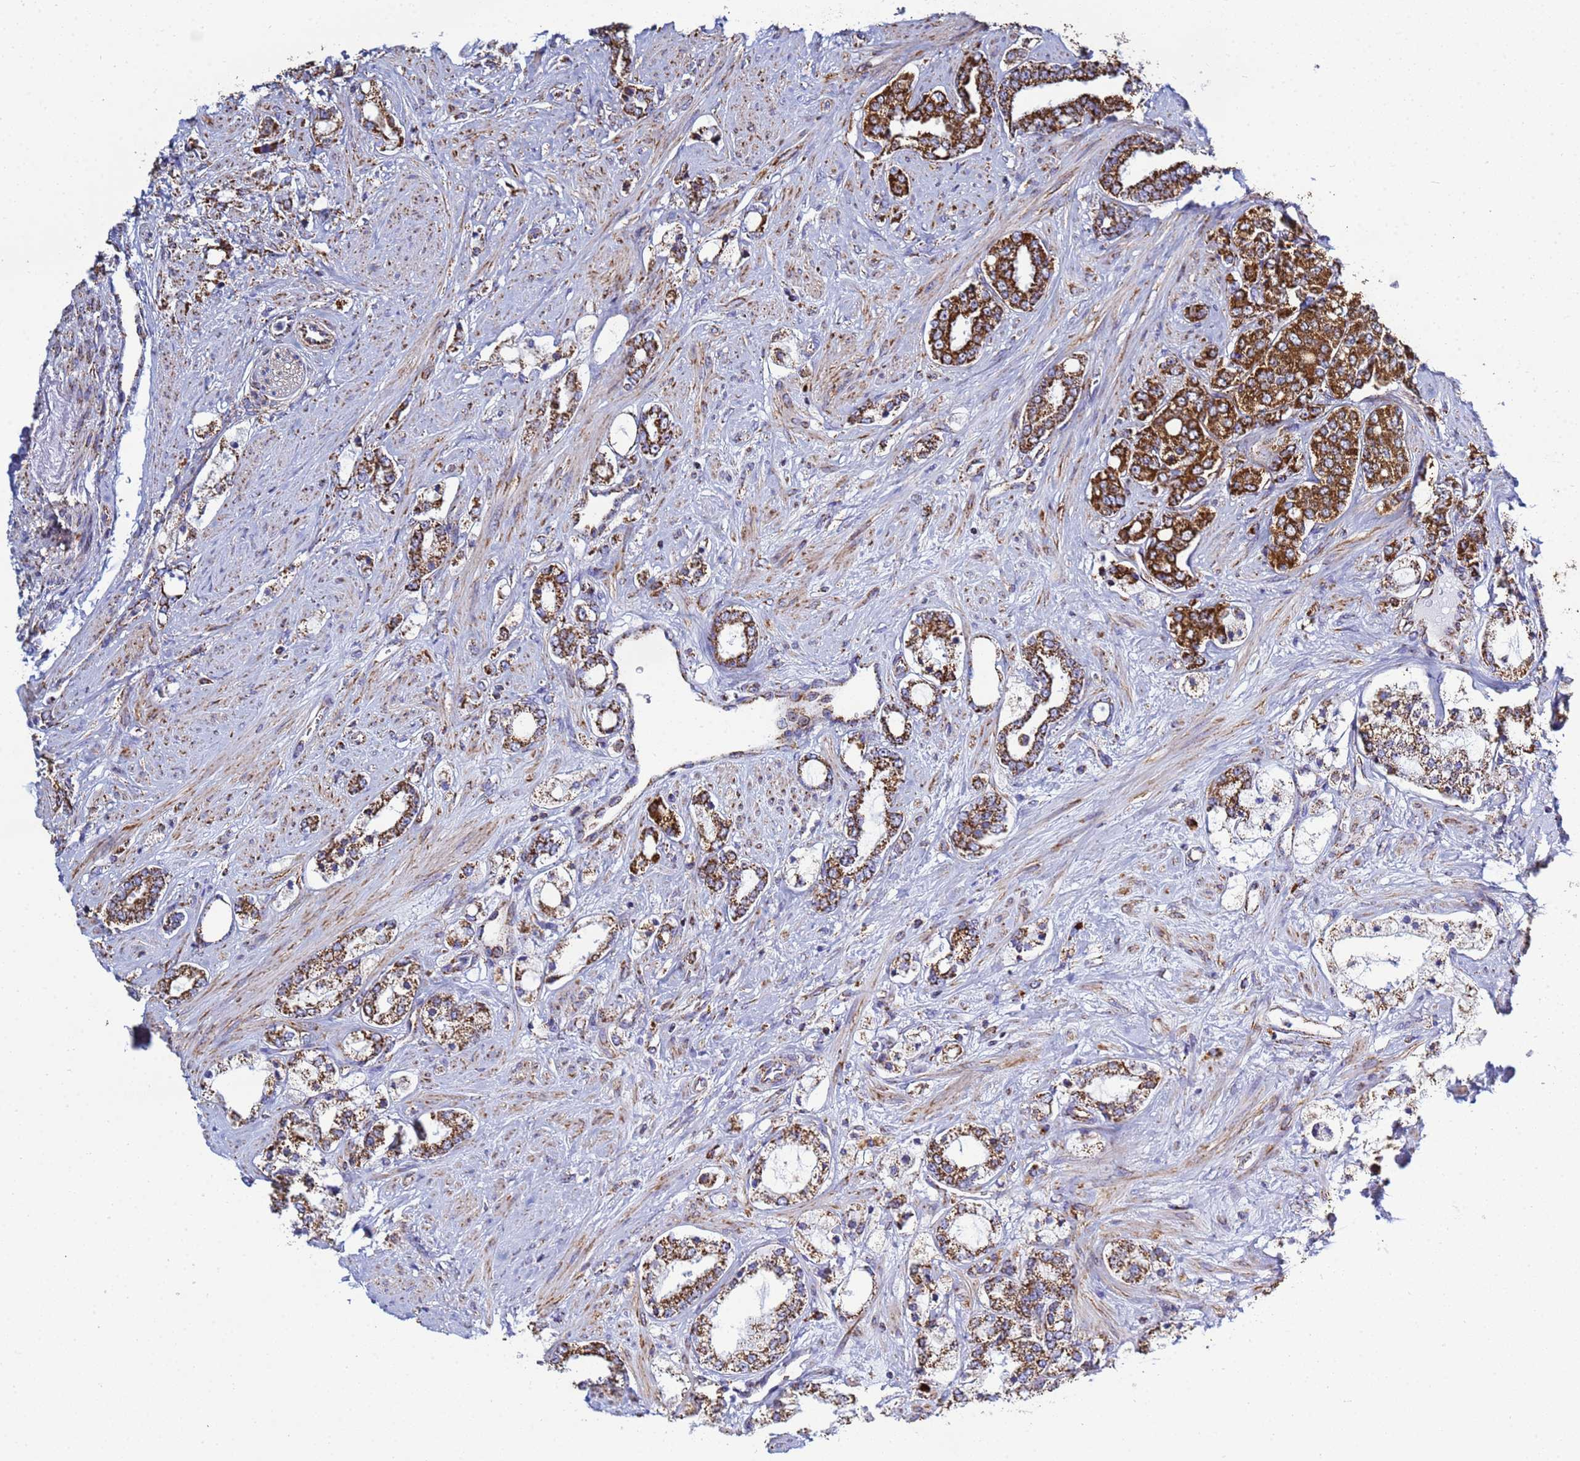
{"staining": {"intensity": "strong", "quantity": ">75%", "location": "cytoplasmic/membranous"}, "tissue": "prostate cancer", "cell_type": "Tumor cells", "image_type": "cancer", "snomed": [{"axis": "morphology", "description": "Adenocarcinoma, High grade"}, {"axis": "topography", "description": "Prostate"}], "caption": "Protein staining reveals strong cytoplasmic/membranous expression in about >75% of tumor cells in high-grade adenocarcinoma (prostate).", "gene": "COQ4", "patient": {"sex": "male", "age": 64}}